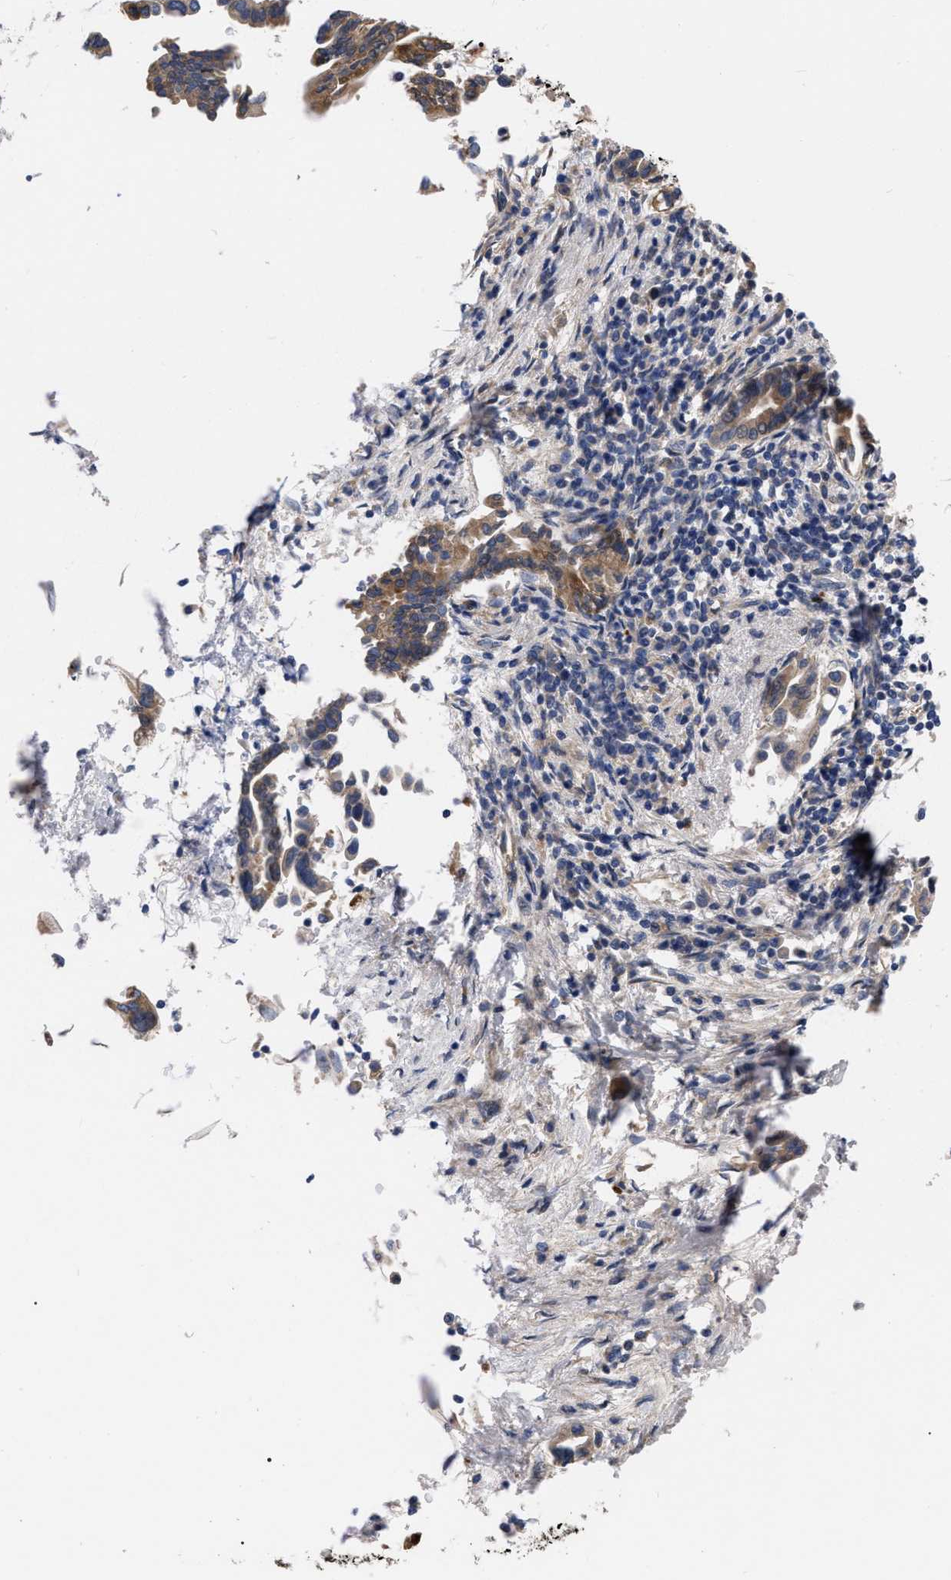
{"staining": {"intensity": "moderate", "quantity": "25%-75%", "location": "cytoplasmic/membranous"}, "tissue": "pancreatic cancer", "cell_type": "Tumor cells", "image_type": "cancer", "snomed": [{"axis": "morphology", "description": "Adenocarcinoma, NOS"}, {"axis": "topography", "description": "Pancreas"}], "caption": "Pancreatic cancer tissue demonstrates moderate cytoplasmic/membranous expression in about 25%-75% of tumor cells", "gene": "MLST8", "patient": {"sex": "female", "age": 57}}